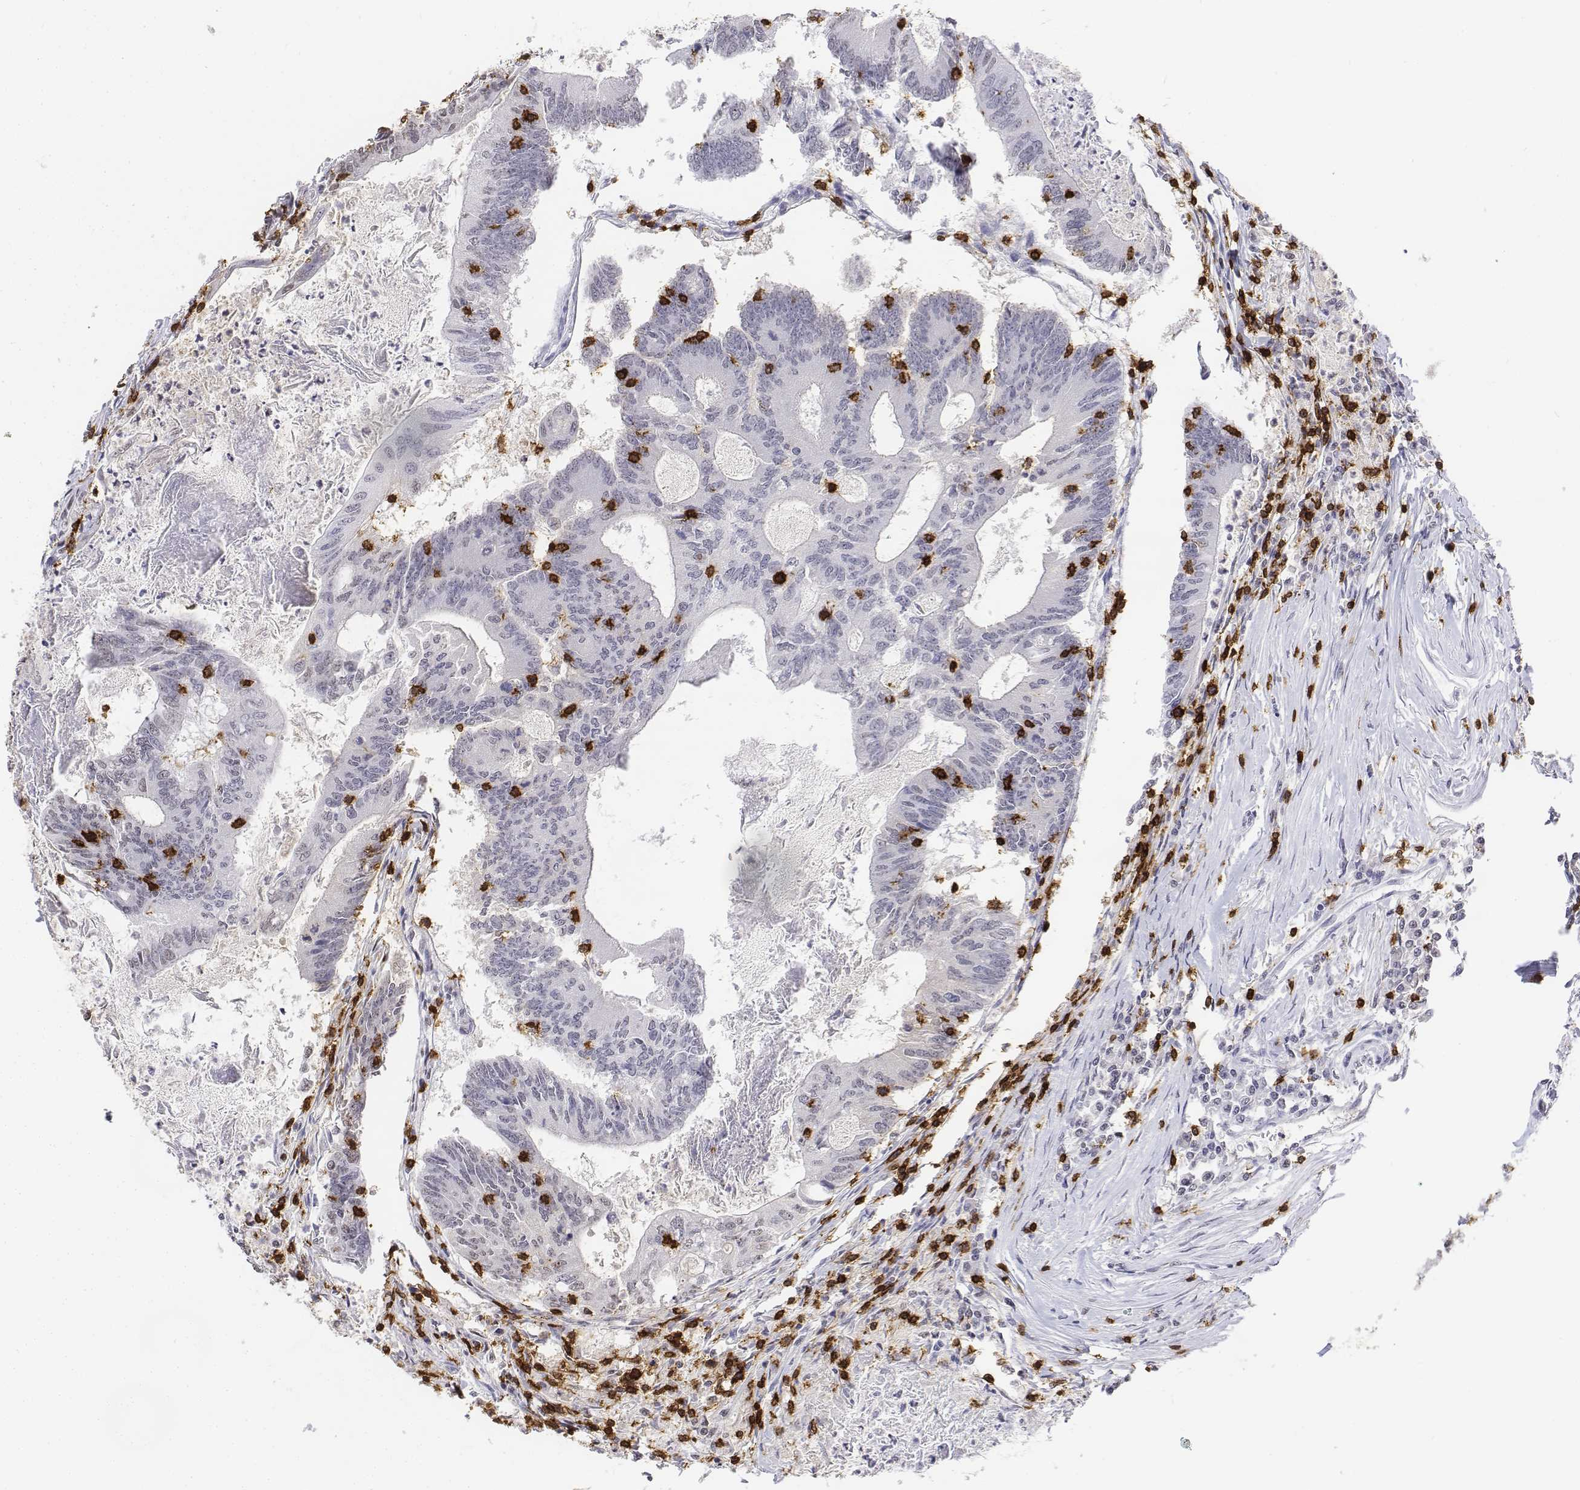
{"staining": {"intensity": "negative", "quantity": "none", "location": "none"}, "tissue": "colorectal cancer", "cell_type": "Tumor cells", "image_type": "cancer", "snomed": [{"axis": "morphology", "description": "Adenocarcinoma, NOS"}, {"axis": "topography", "description": "Colon"}], "caption": "This is an immunohistochemistry histopathology image of human adenocarcinoma (colorectal). There is no expression in tumor cells.", "gene": "CD3E", "patient": {"sex": "female", "age": 70}}